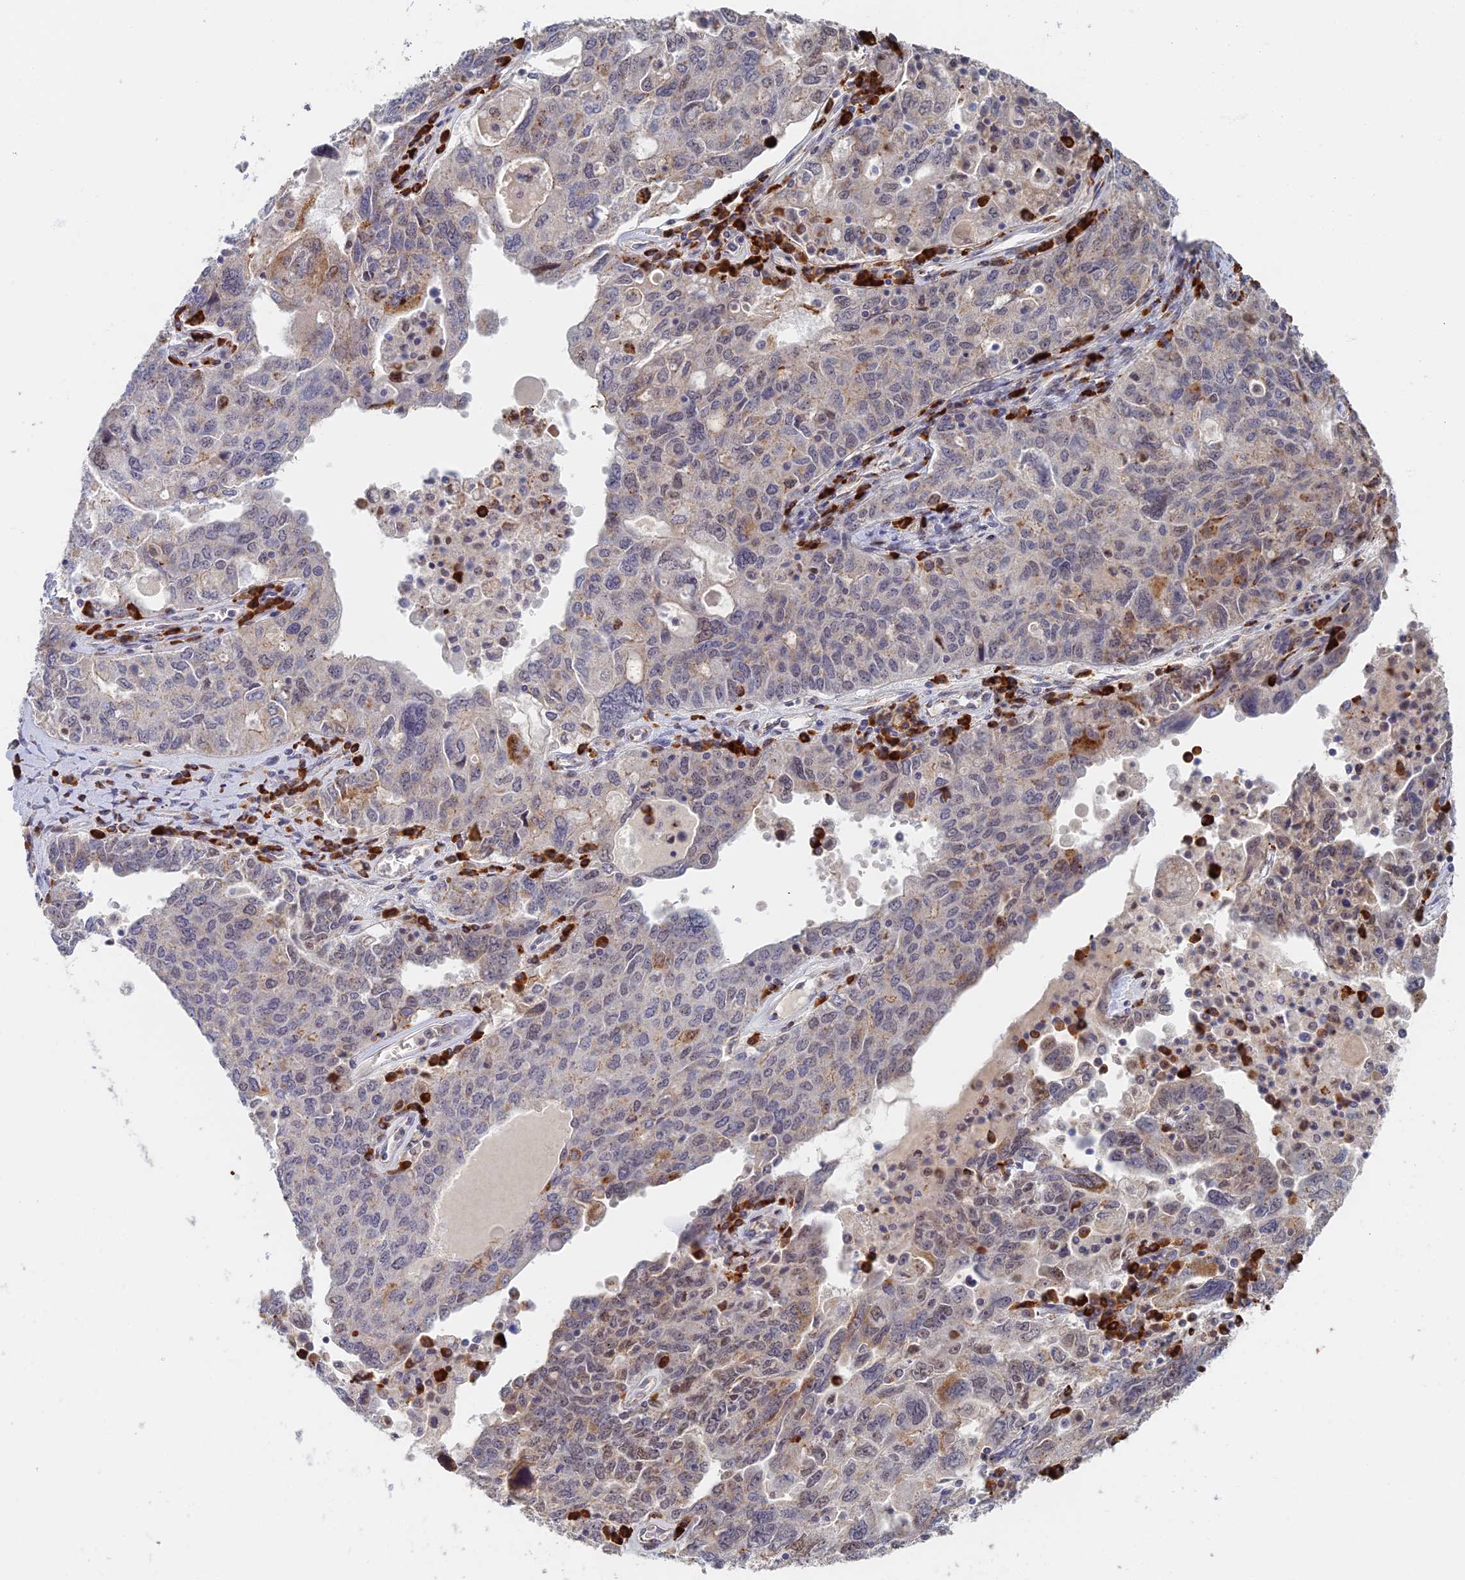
{"staining": {"intensity": "moderate", "quantity": "<25%", "location": "cytoplasmic/membranous"}, "tissue": "ovarian cancer", "cell_type": "Tumor cells", "image_type": "cancer", "snomed": [{"axis": "morphology", "description": "Carcinoma, endometroid"}, {"axis": "topography", "description": "Ovary"}], "caption": "A photomicrograph of ovarian endometroid carcinoma stained for a protein reveals moderate cytoplasmic/membranous brown staining in tumor cells.", "gene": "GPATCH1", "patient": {"sex": "female", "age": 62}}